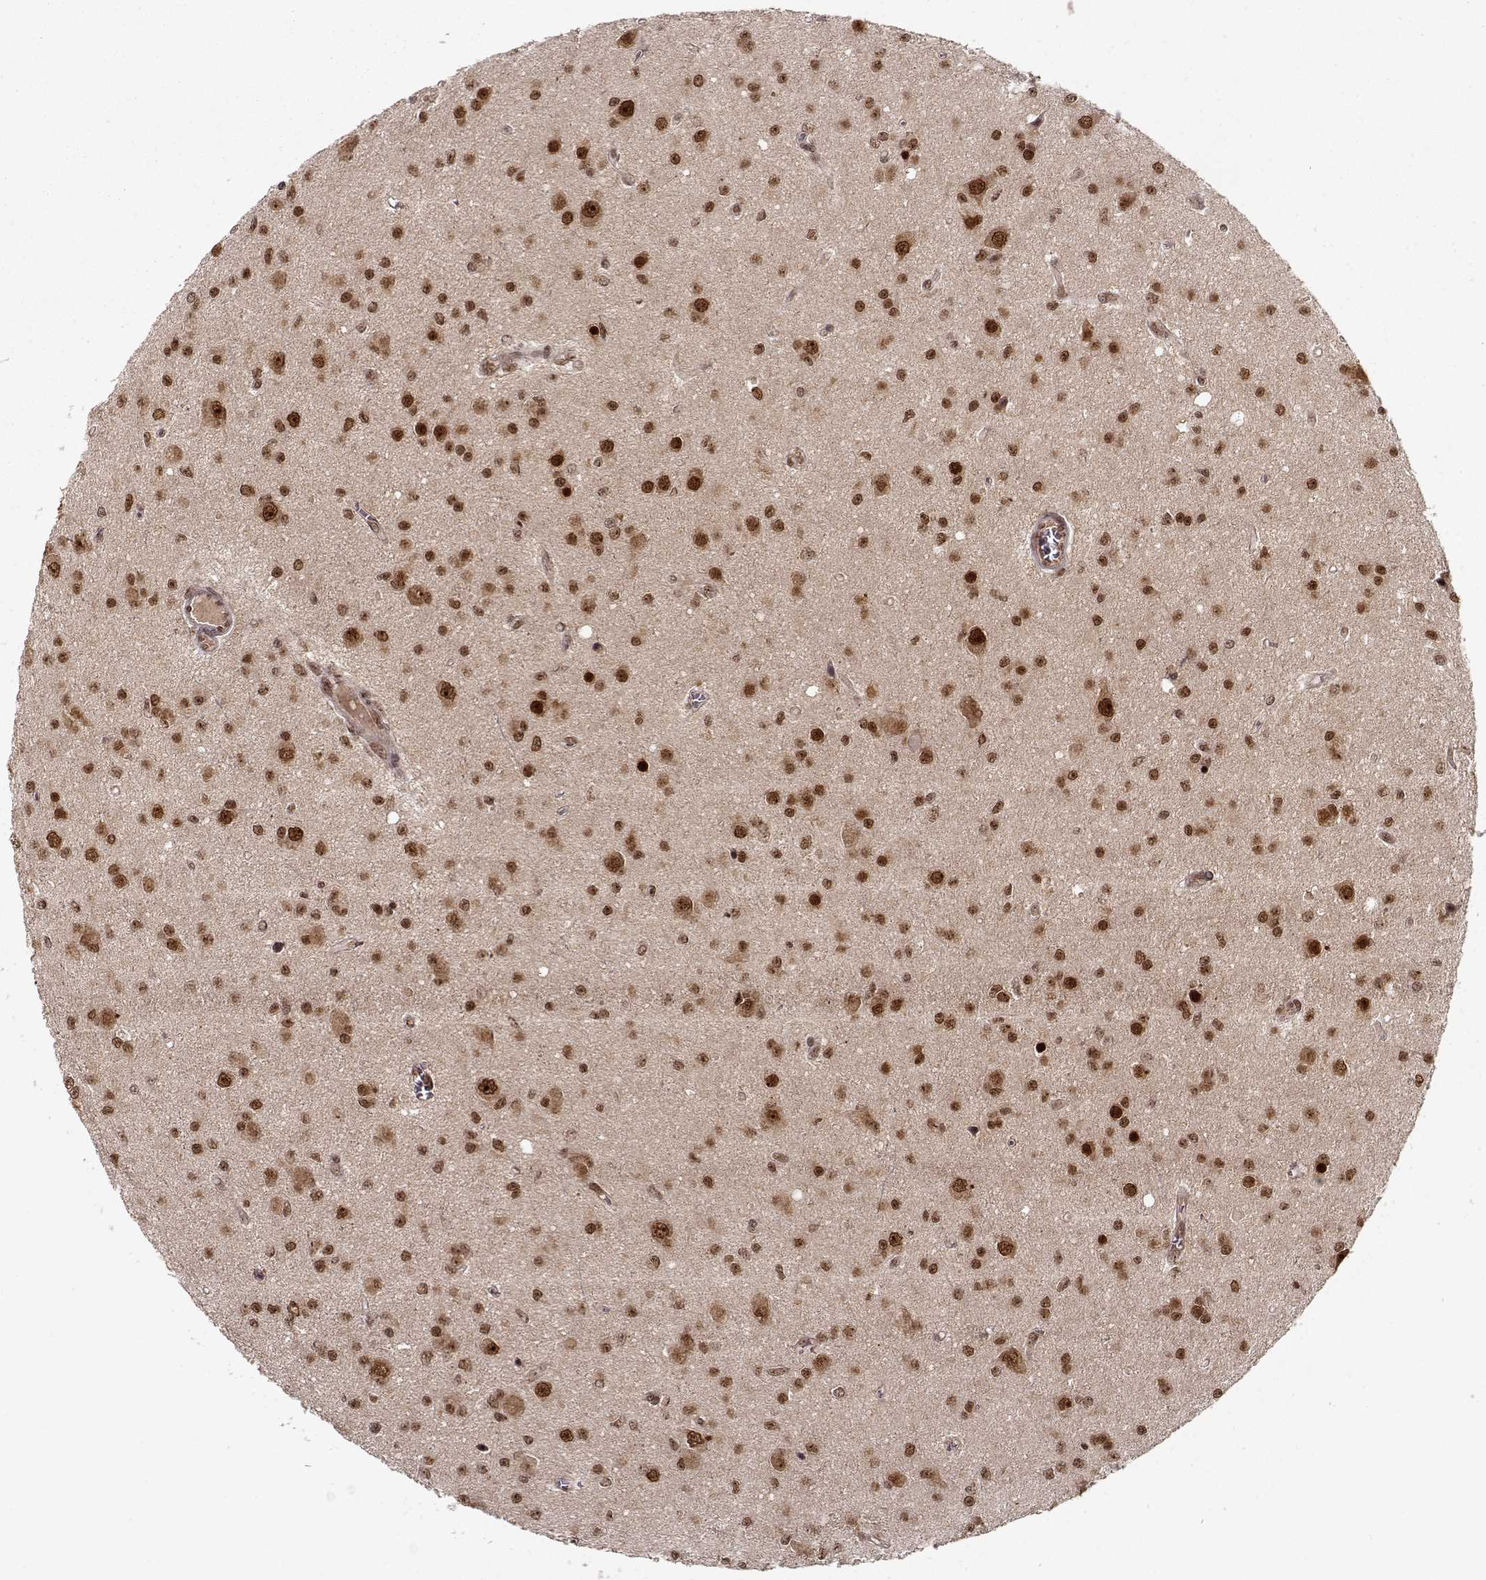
{"staining": {"intensity": "strong", "quantity": ">75%", "location": "nuclear"}, "tissue": "glioma", "cell_type": "Tumor cells", "image_type": "cancer", "snomed": [{"axis": "morphology", "description": "Glioma, malignant, Low grade"}, {"axis": "topography", "description": "Brain"}], "caption": "Immunohistochemical staining of human glioma reveals high levels of strong nuclear expression in about >75% of tumor cells. Using DAB (brown) and hematoxylin (blue) stains, captured at high magnification using brightfield microscopy.", "gene": "CSNK2A1", "patient": {"sex": "female", "age": 45}}